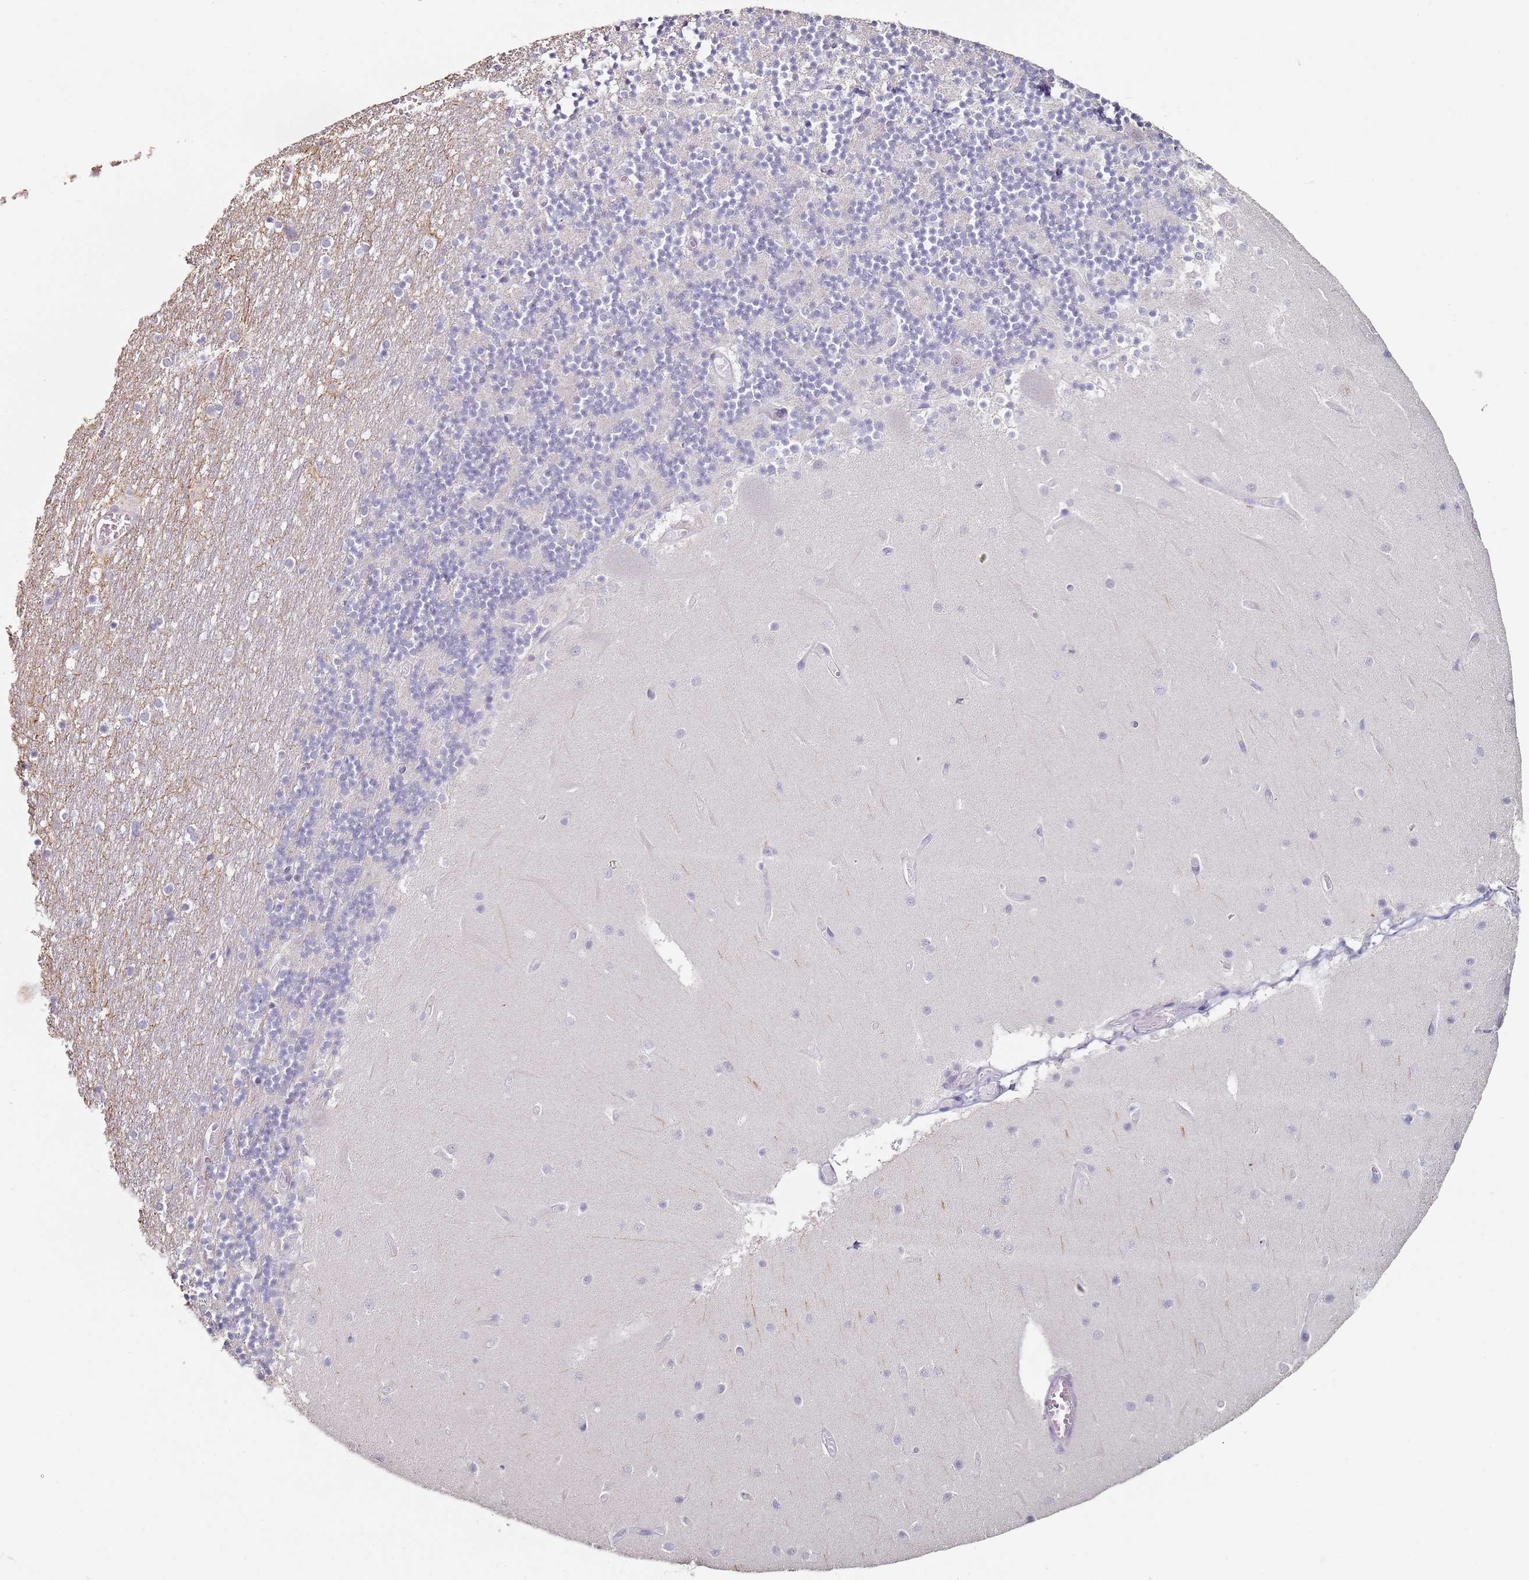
{"staining": {"intensity": "negative", "quantity": "none", "location": "none"}, "tissue": "cerebellum", "cell_type": "Cells in granular layer", "image_type": "normal", "snomed": [{"axis": "morphology", "description": "Normal tissue, NOS"}, {"axis": "topography", "description": "Cerebellum"}], "caption": "The immunohistochemistry (IHC) histopathology image has no significant expression in cells in granular layer of cerebellum. (Brightfield microscopy of DAB (3,3'-diaminobenzidine) immunohistochemistry (IHC) at high magnification).", "gene": "DNAH11", "patient": {"sex": "female", "age": 28}}